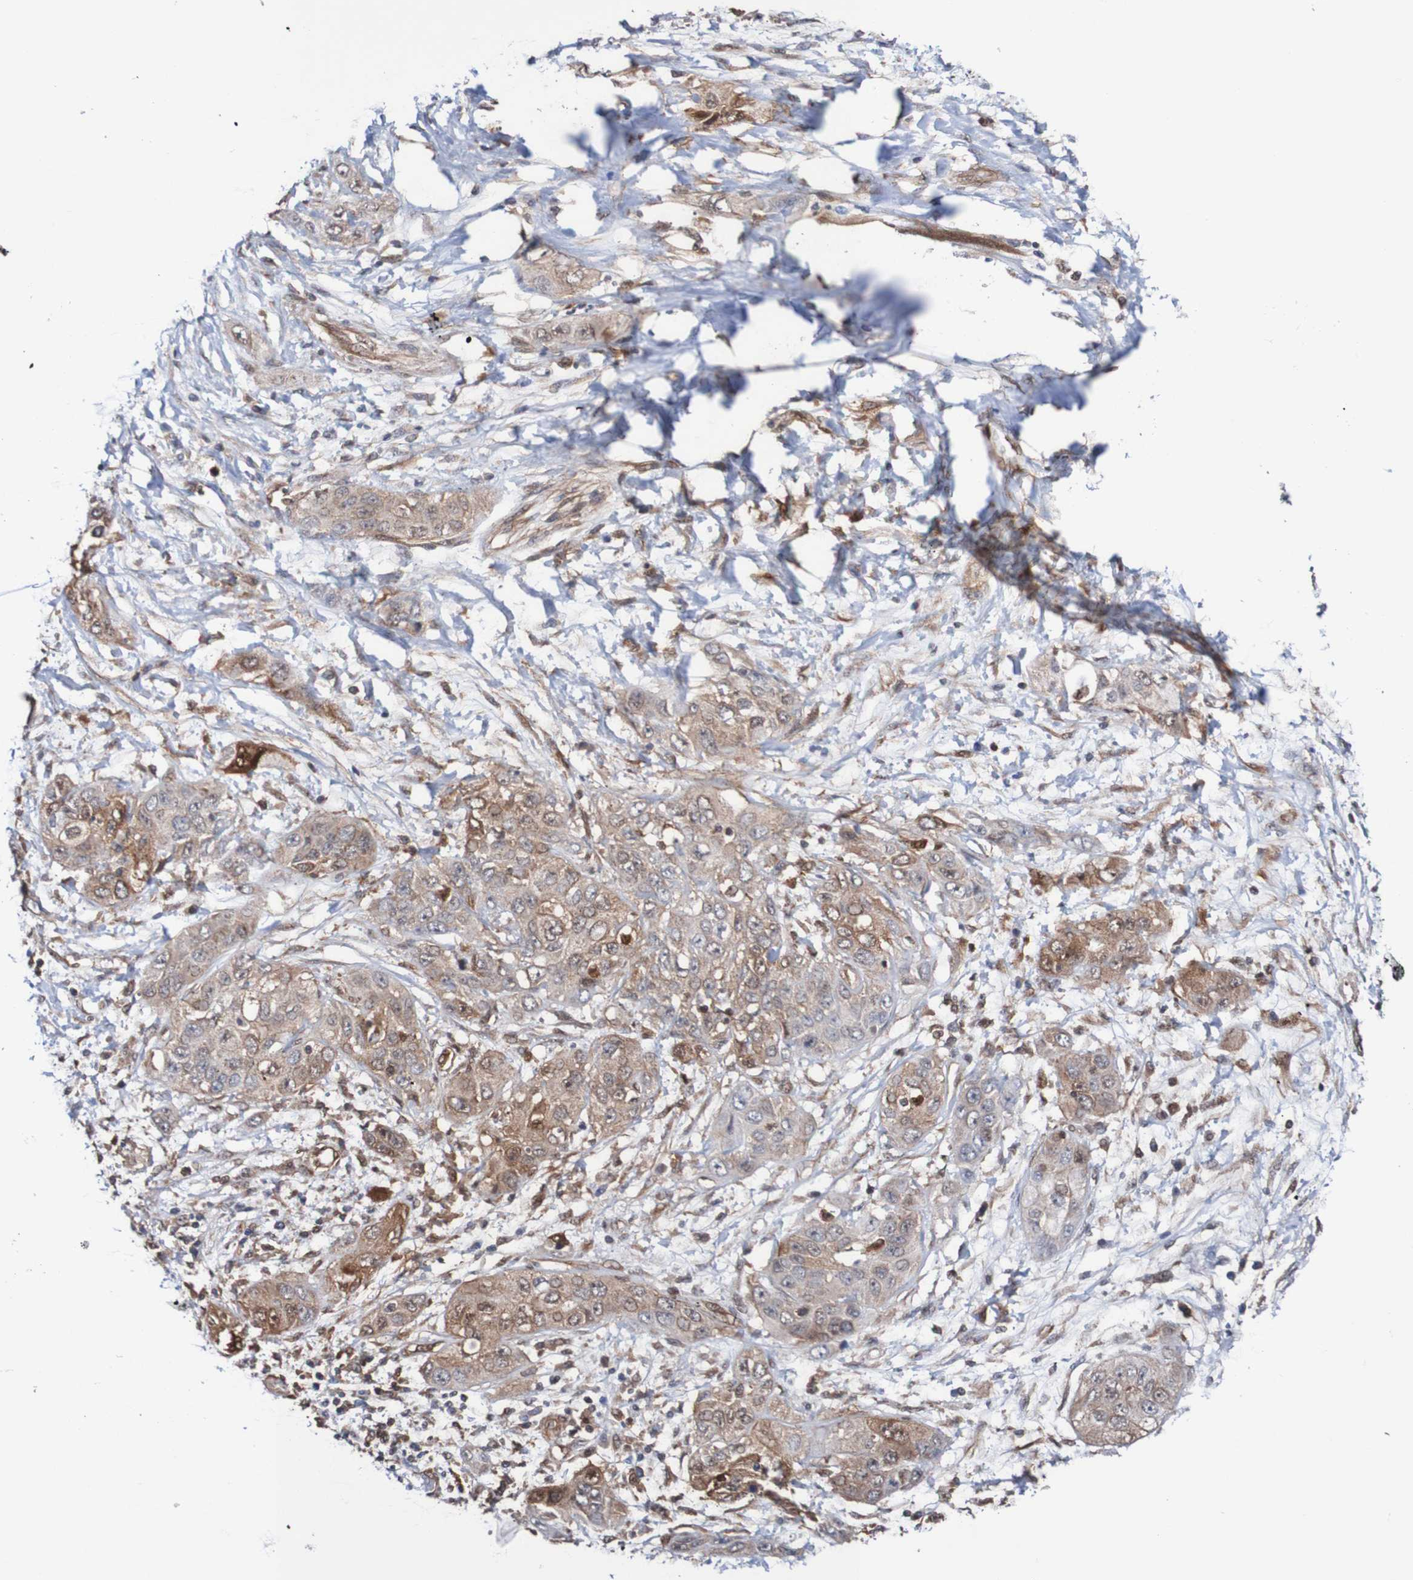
{"staining": {"intensity": "moderate", "quantity": ">75%", "location": "cytoplasmic/membranous"}, "tissue": "pancreatic cancer", "cell_type": "Tumor cells", "image_type": "cancer", "snomed": [{"axis": "morphology", "description": "Adenocarcinoma, NOS"}, {"axis": "topography", "description": "Pancreas"}], "caption": "Pancreatic adenocarcinoma stained for a protein shows moderate cytoplasmic/membranous positivity in tumor cells. (IHC, brightfield microscopy, high magnification).", "gene": "RIGI", "patient": {"sex": "female", "age": 70}}